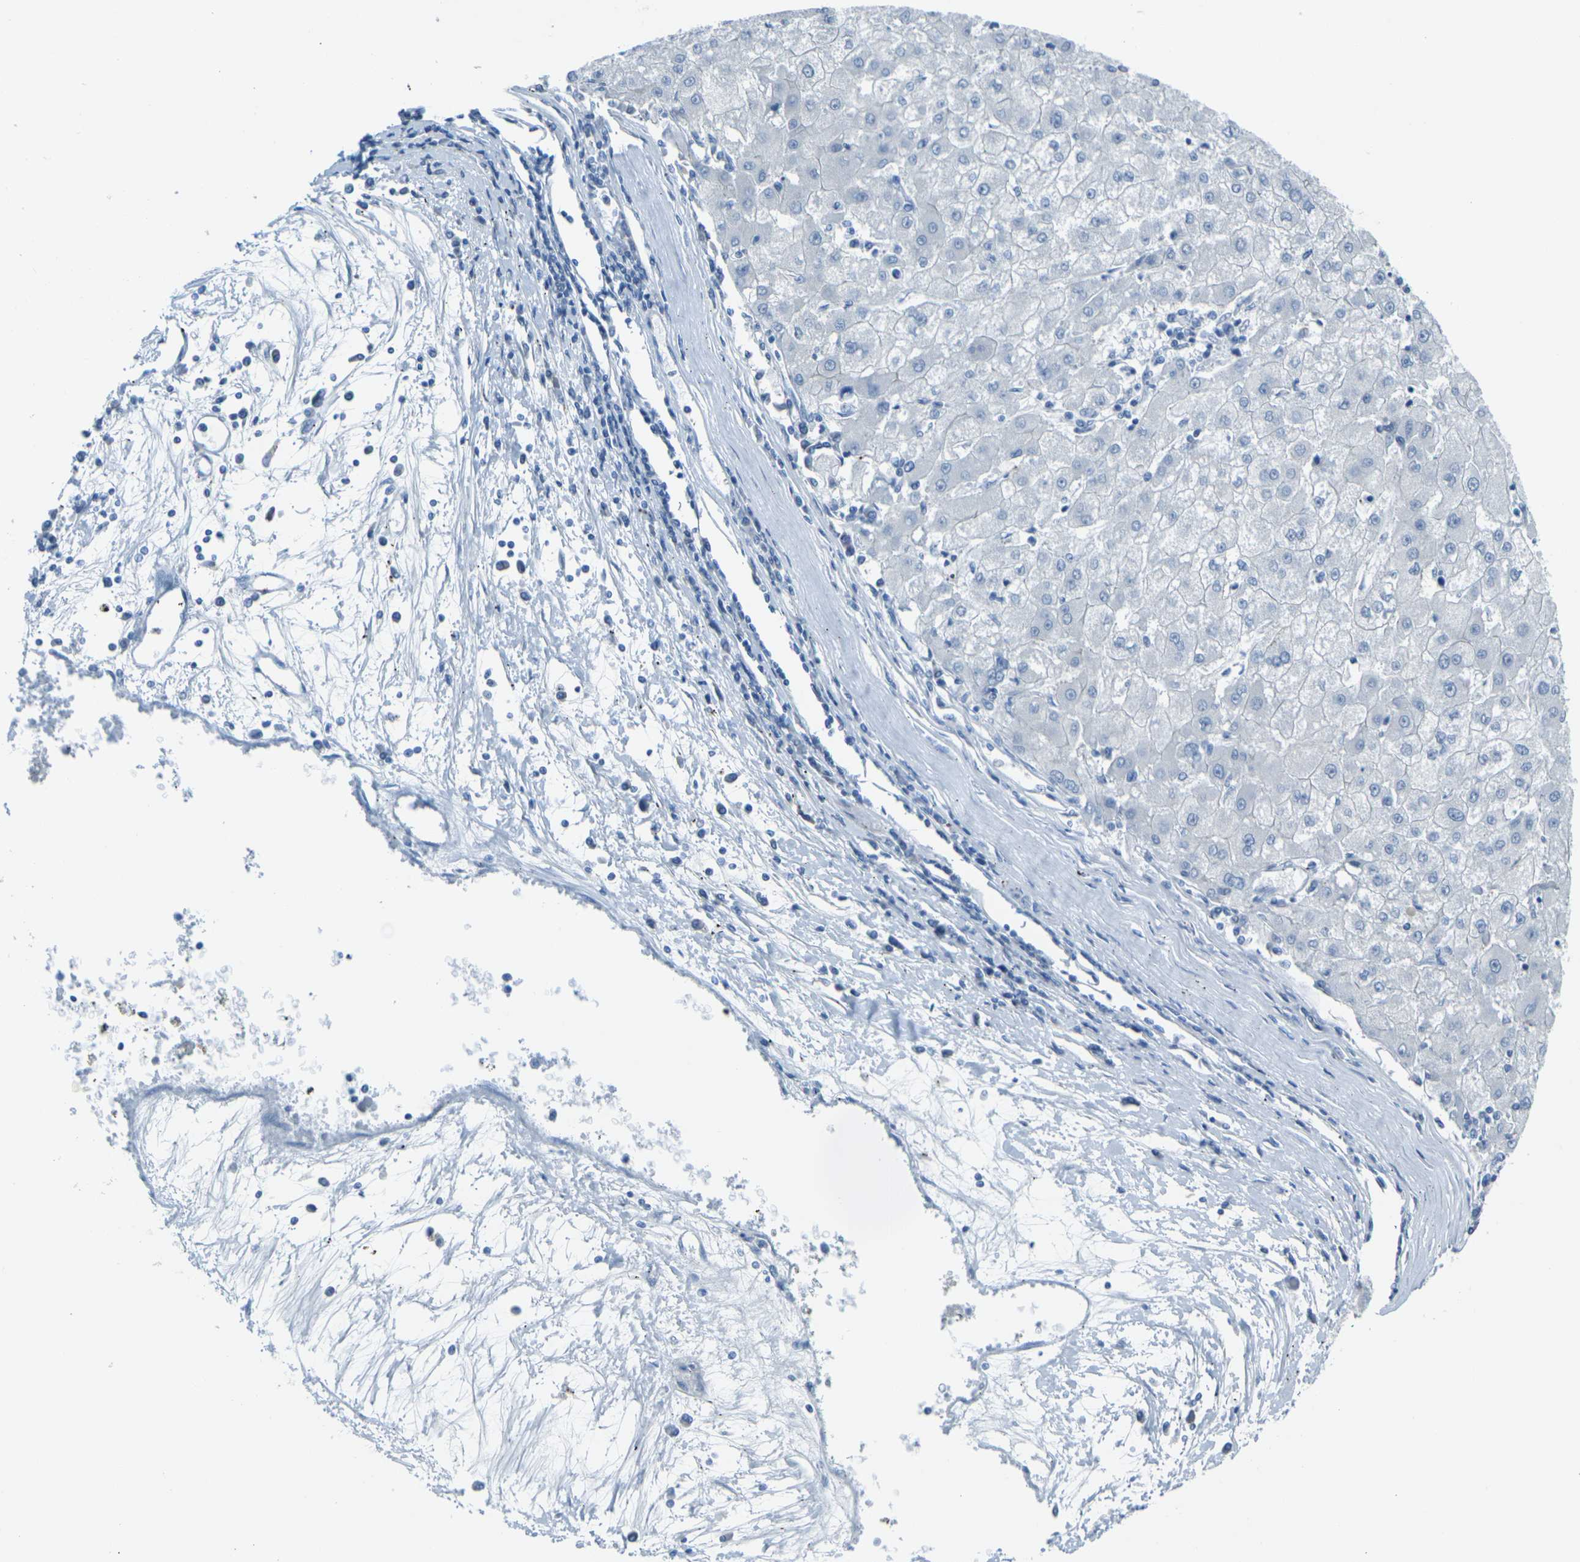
{"staining": {"intensity": "negative", "quantity": "none", "location": "none"}, "tissue": "liver cancer", "cell_type": "Tumor cells", "image_type": "cancer", "snomed": [{"axis": "morphology", "description": "Carcinoma, Hepatocellular, NOS"}, {"axis": "topography", "description": "Liver"}], "caption": "High magnification brightfield microscopy of liver cancer stained with DAB (brown) and counterstained with hematoxylin (blue): tumor cells show no significant staining.", "gene": "ANKRD46", "patient": {"sex": "male", "age": 72}}